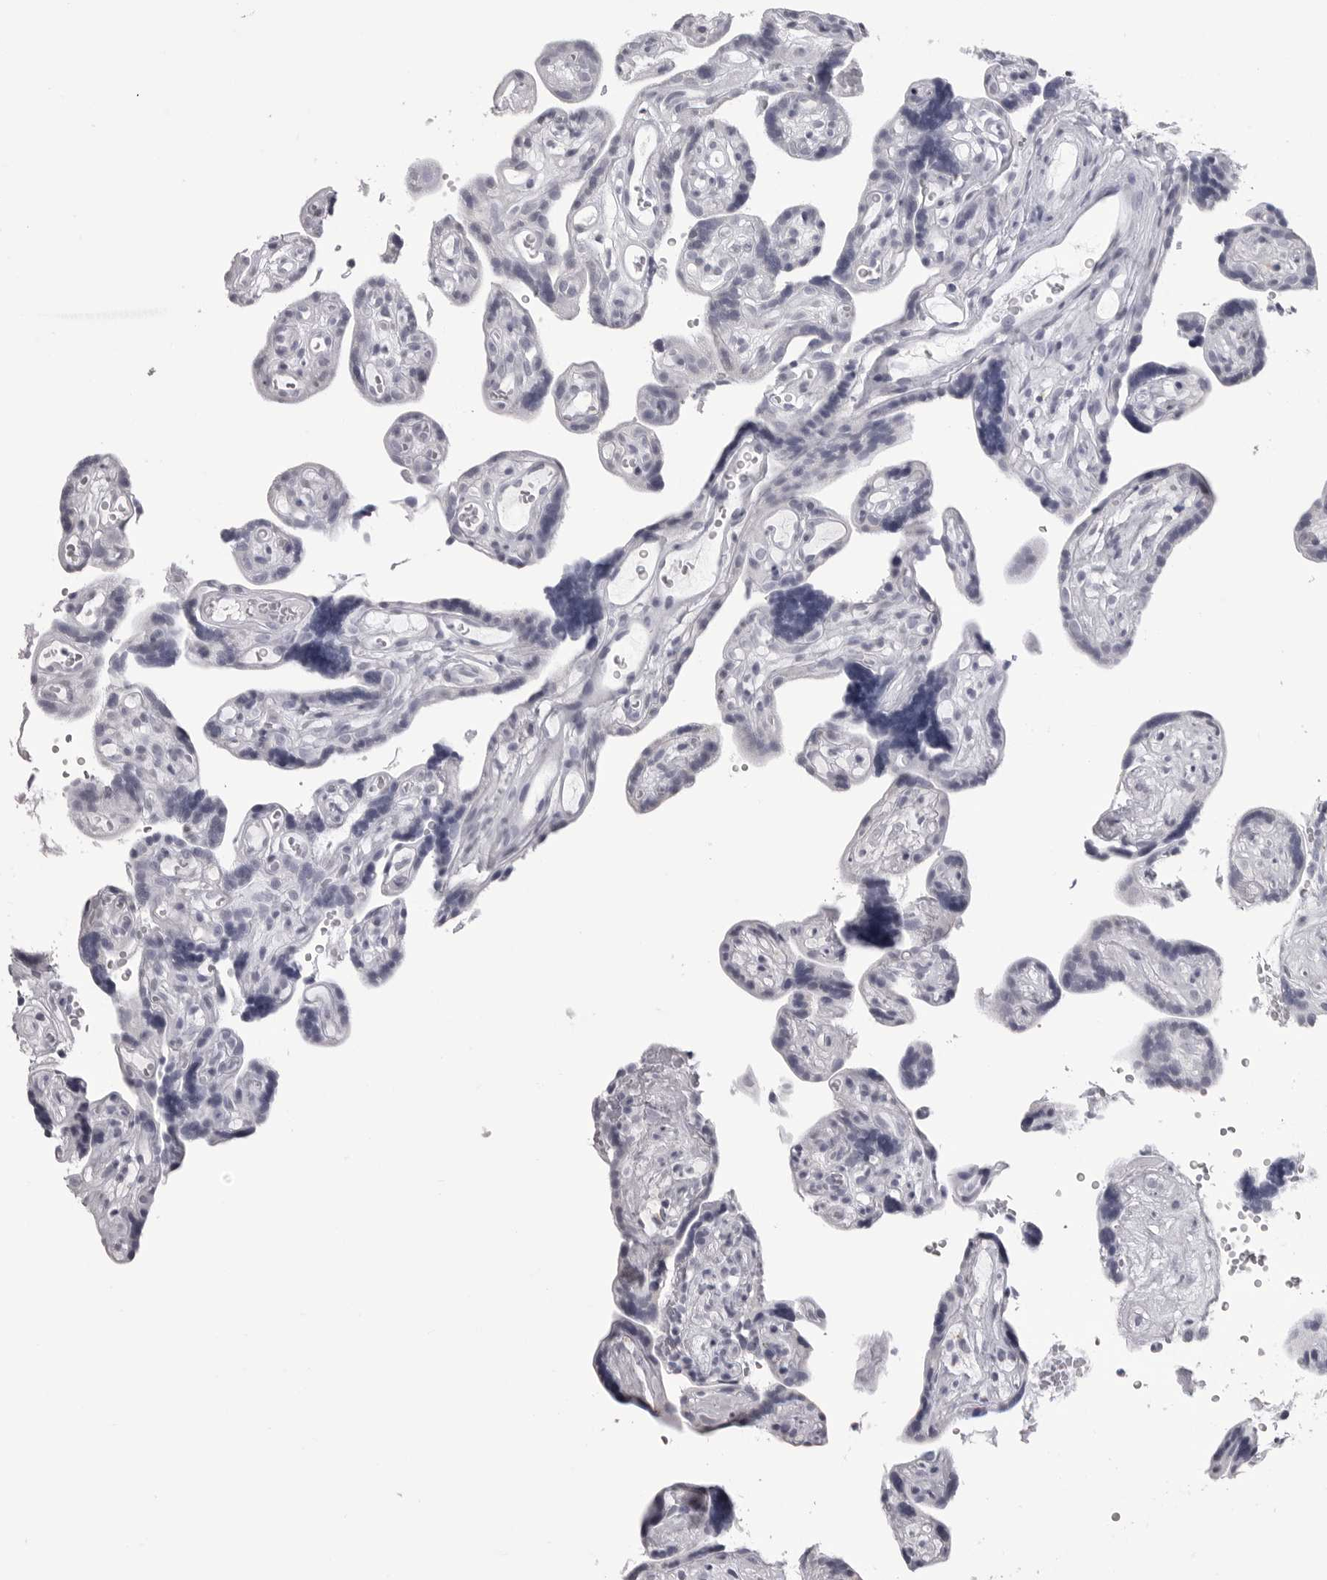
{"staining": {"intensity": "negative", "quantity": "none", "location": "none"}, "tissue": "placenta", "cell_type": "Decidual cells", "image_type": "normal", "snomed": [{"axis": "morphology", "description": "Normal tissue, NOS"}, {"axis": "topography", "description": "Placenta"}], "caption": "This micrograph is of benign placenta stained with immunohistochemistry to label a protein in brown with the nuclei are counter-stained blue. There is no positivity in decidual cells. Brightfield microscopy of immunohistochemistry (IHC) stained with DAB (3,3'-diaminobenzidine) (brown) and hematoxylin (blue), captured at high magnification.", "gene": "LGALS4", "patient": {"sex": "female", "age": 30}}